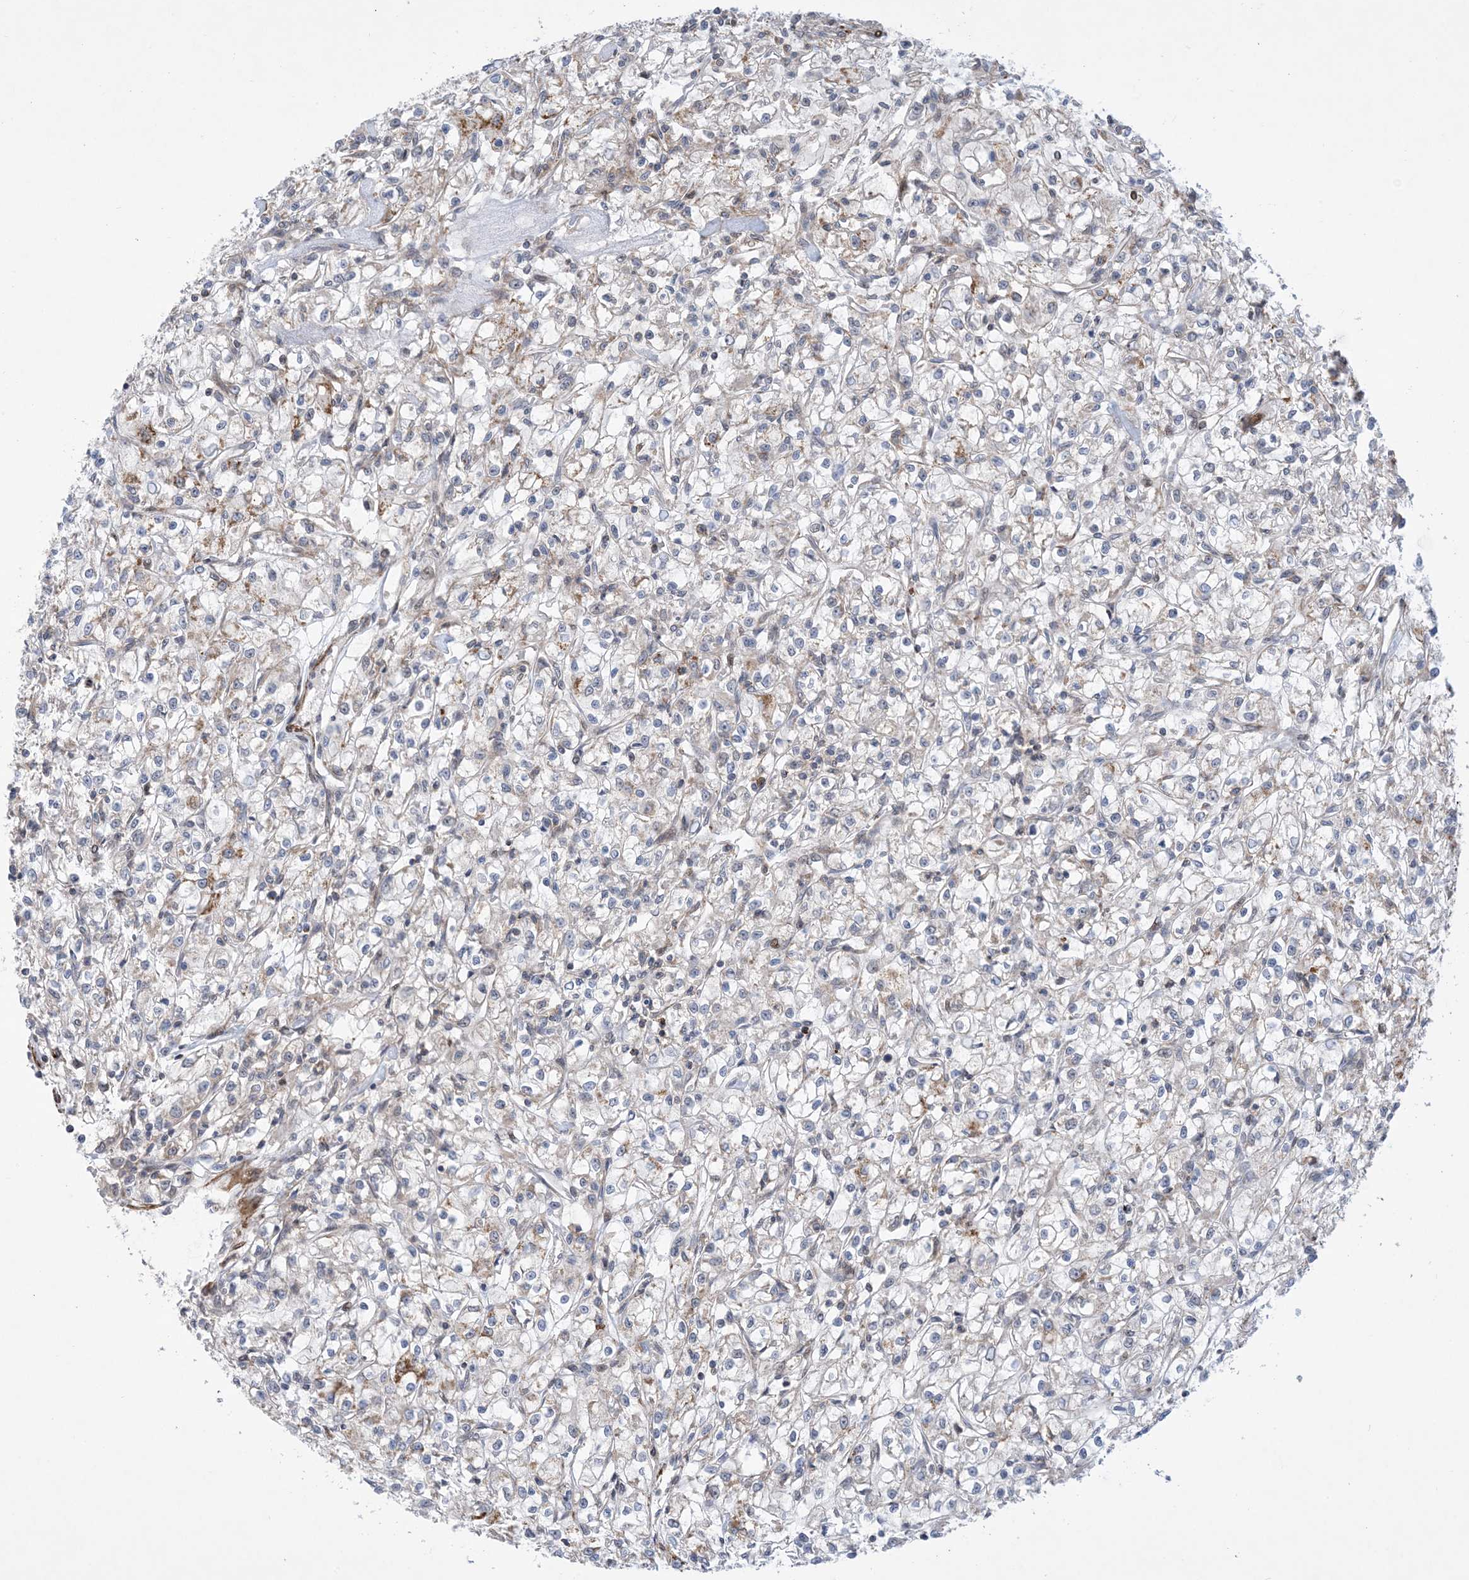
{"staining": {"intensity": "negative", "quantity": "none", "location": "none"}, "tissue": "renal cancer", "cell_type": "Tumor cells", "image_type": "cancer", "snomed": [{"axis": "morphology", "description": "Adenocarcinoma, NOS"}, {"axis": "topography", "description": "Kidney"}], "caption": "This image is of renal cancer stained with immunohistochemistry (IHC) to label a protein in brown with the nuclei are counter-stained blue. There is no staining in tumor cells. (Stains: DAB immunohistochemistry (IHC) with hematoxylin counter stain, Microscopy: brightfield microscopy at high magnification).", "gene": "ZNF8", "patient": {"sex": "female", "age": 59}}